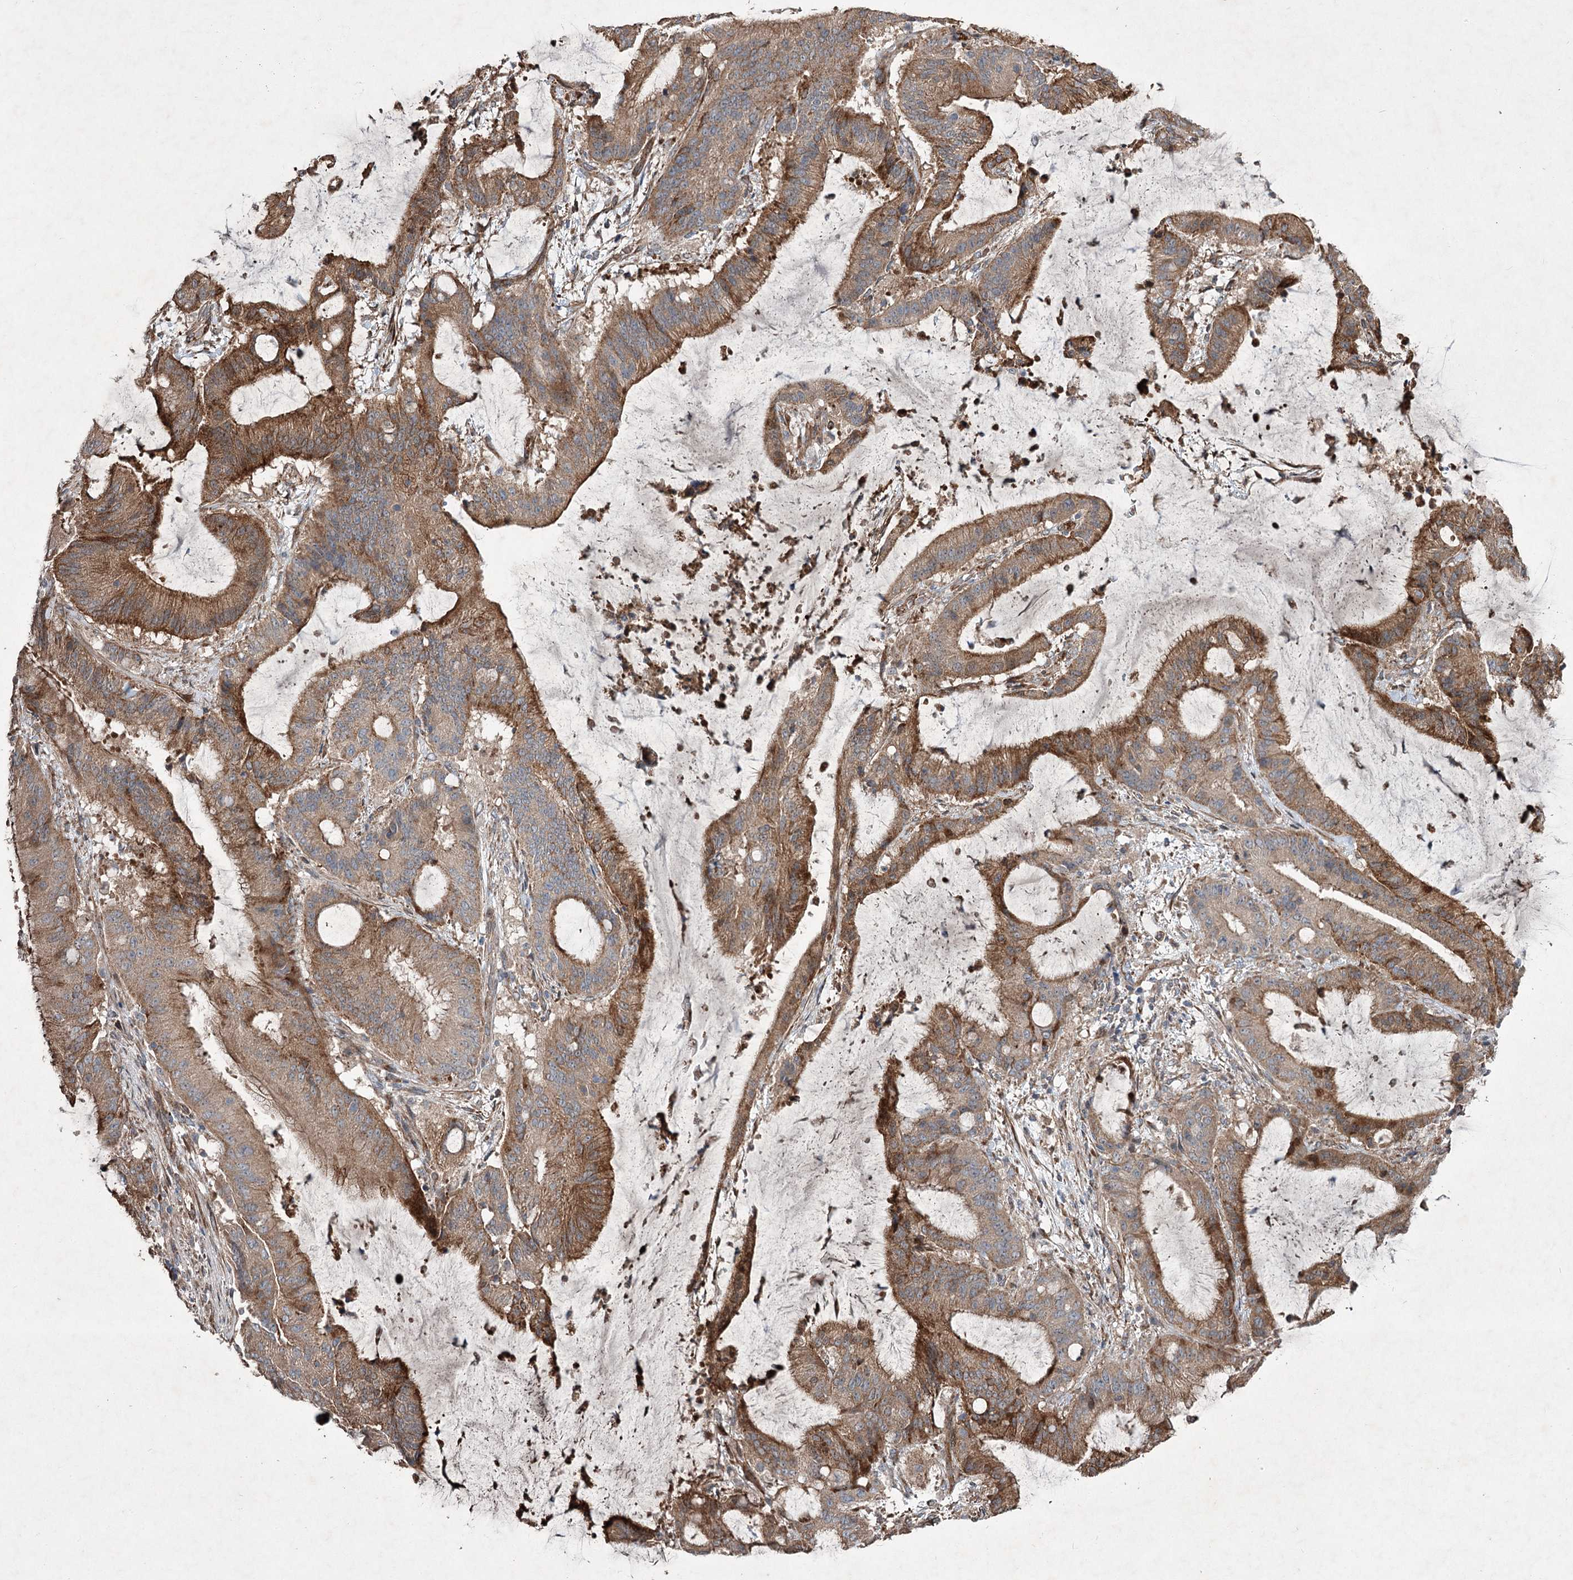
{"staining": {"intensity": "moderate", "quantity": ">75%", "location": "cytoplasmic/membranous"}, "tissue": "liver cancer", "cell_type": "Tumor cells", "image_type": "cancer", "snomed": [{"axis": "morphology", "description": "Normal tissue, NOS"}, {"axis": "morphology", "description": "Cholangiocarcinoma"}, {"axis": "topography", "description": "Liver"}, {"axis": "topography", "description": "Peripheral nerve tissue"}], "caption": "Moderate cytoplasmic/membranous expression for a protein is present in about >75% of tumor cells of cholangiocarcinoma (liver) using immunohistochemistry (IHC).", "gene": "SERINC5", "patient": {"sex": "female", "age": 73}}